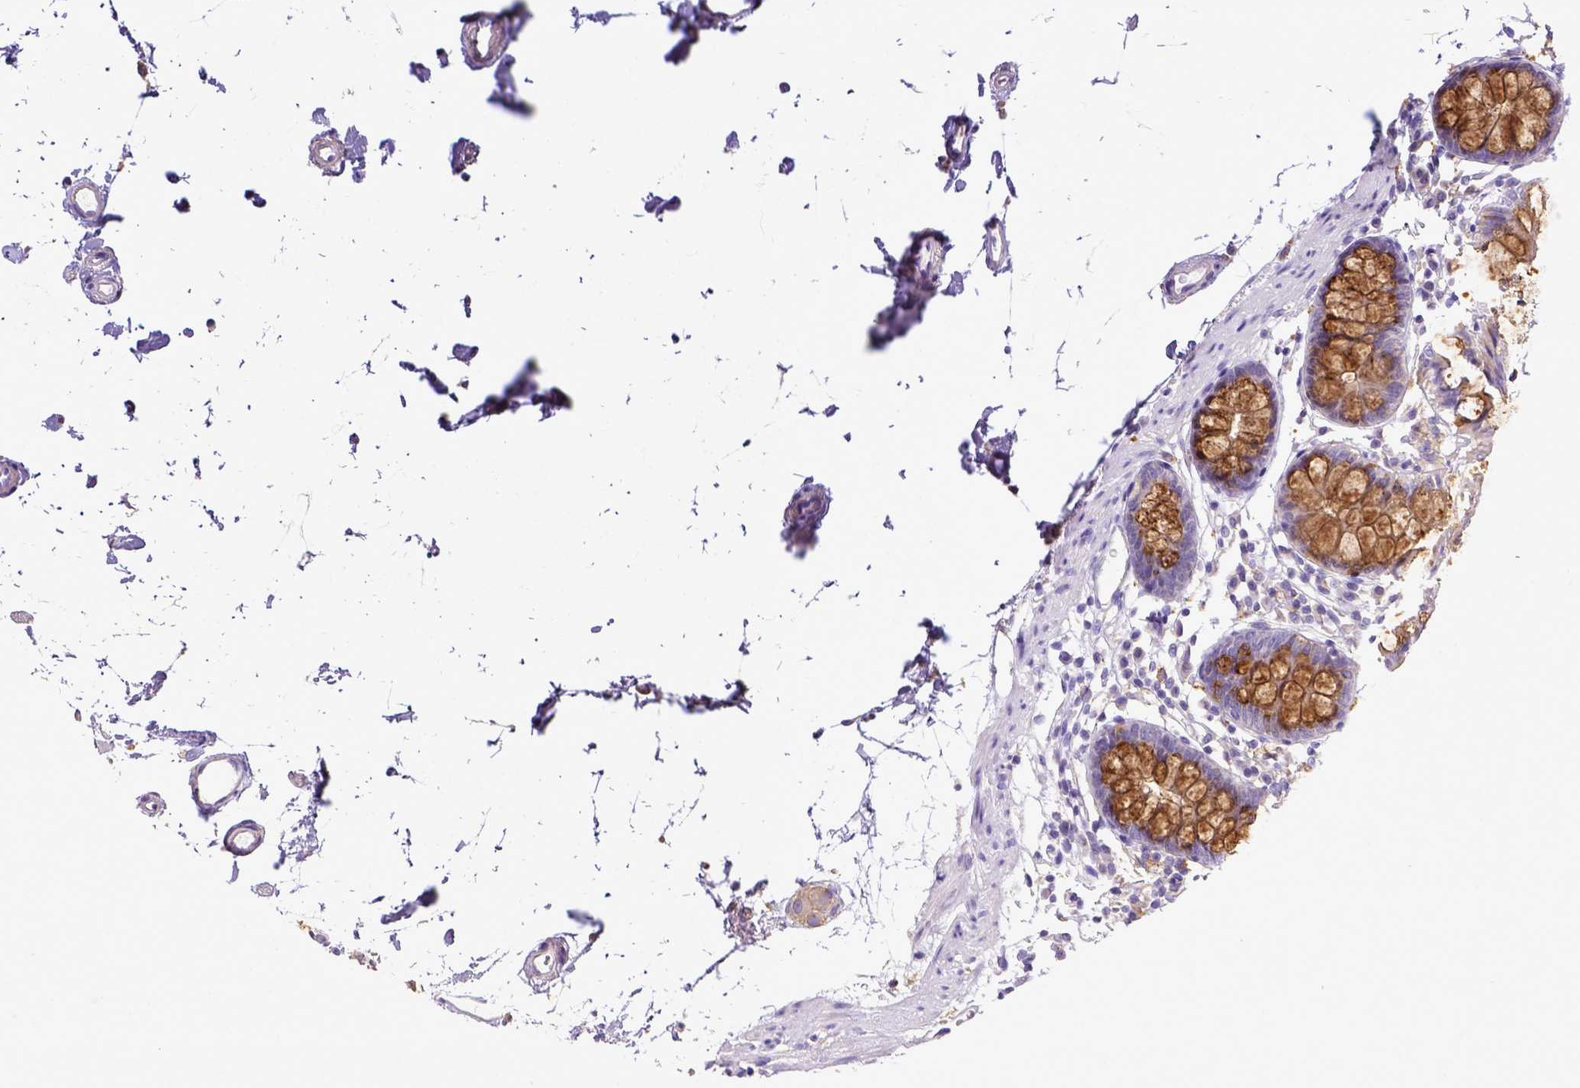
{"staining": {"intensity": "negative", "quantity": "none", "location": "none"}, "tissue": "colon", "cell_type": "Endothelial cells", "image_type": "normal", "snomed": [{"axis": "morphology", "description": "Normal tissue, NOS"}, {"axis": "topography", "description": "Colon"}], "caption": "The photomicrograph demonstrates no significant expression in endothelial cells of colon. (DAB immunohistochemistry (IHC) visualized using brightfield microscopy, high magnification).", "gene": "CD40", "patient": {"sex": "female", "age": 84}}